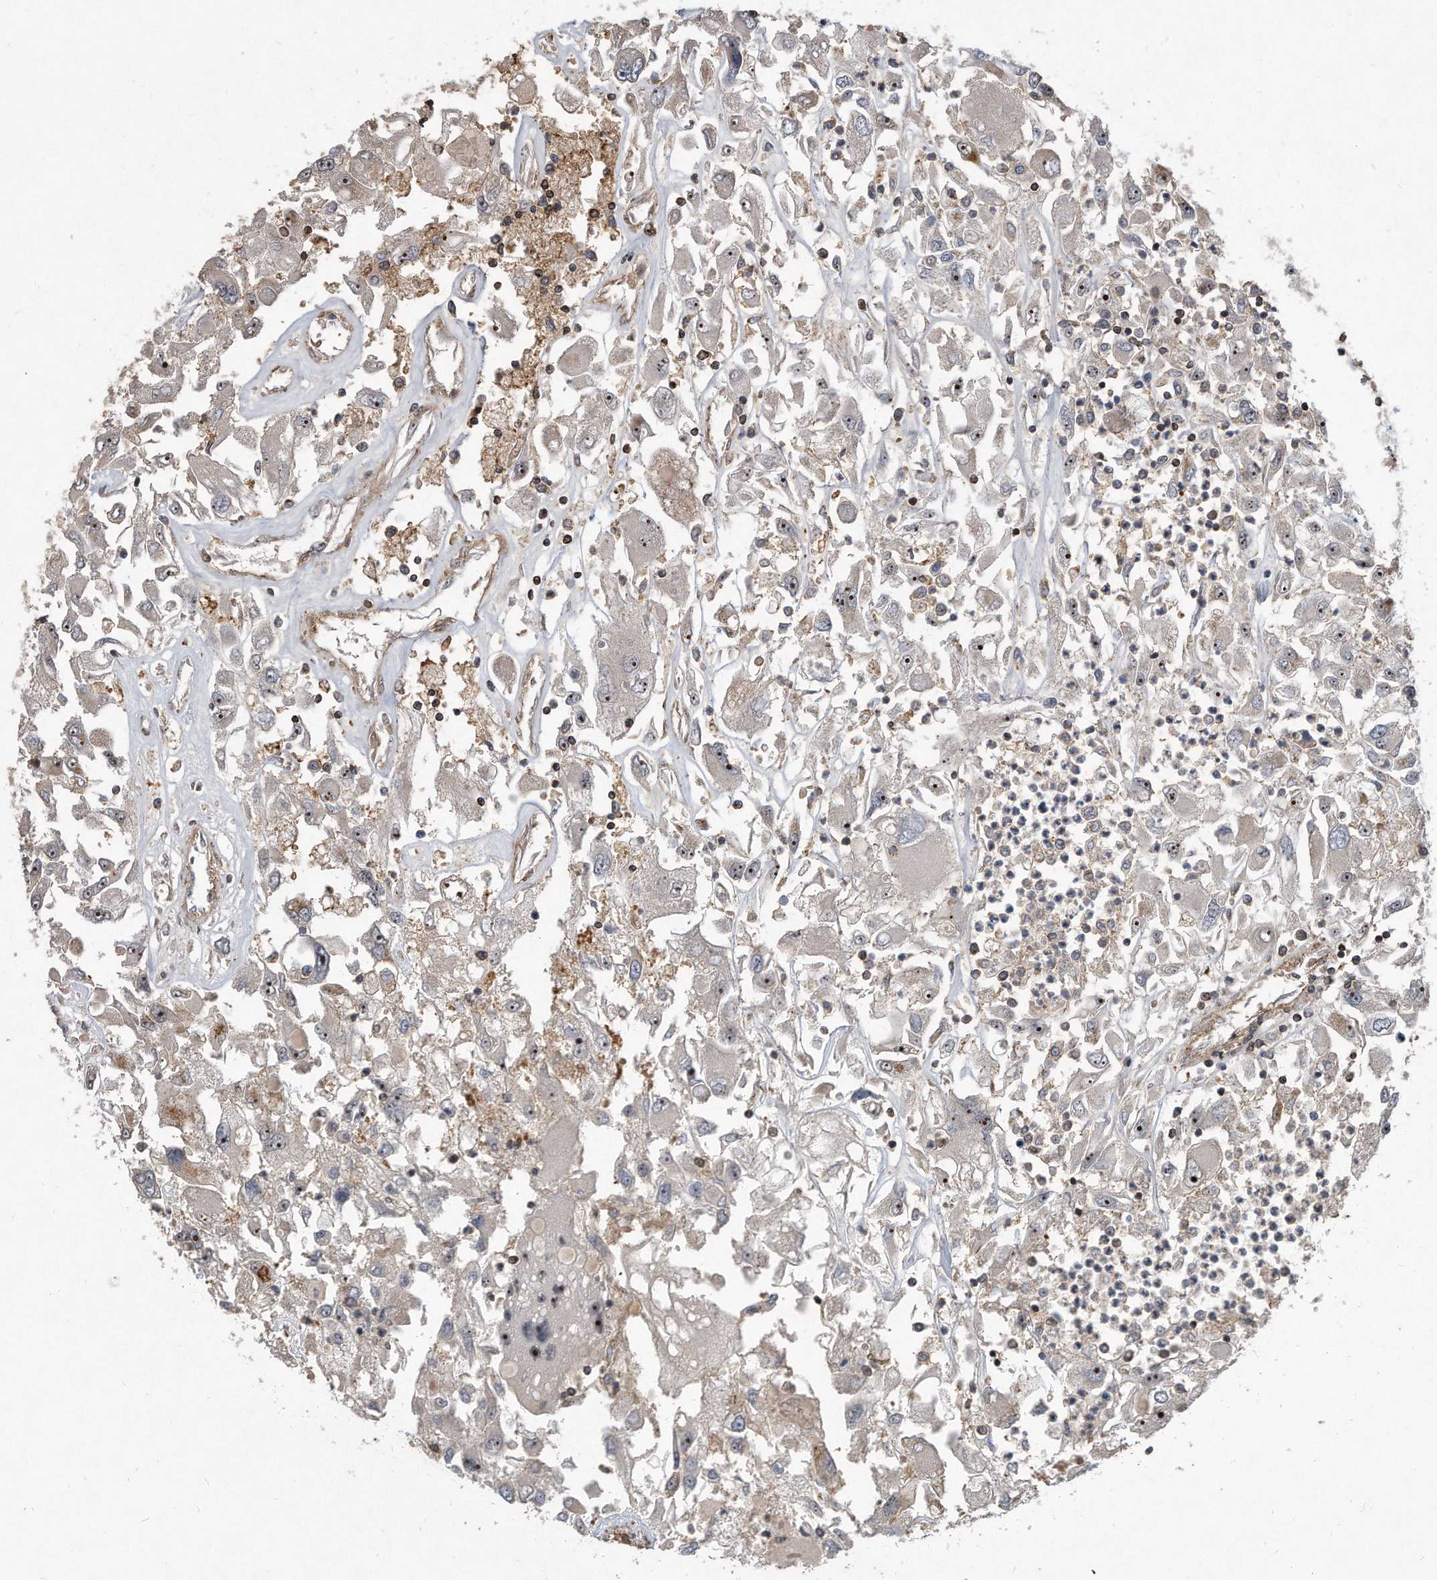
{"staining": {"intensity": "moderate", "quantity": ">75%", "location": "nuclear"}, "tissue": "renal cancer", "cell_type": "Tumor cells", "image_type": "cancer", "snomed": [{"axis": "morphology", "description": "Adenocarcinoma, NOS"}, {"axis": "topography", "description": "Kidney"}], "caption": "Brown immunohistochemical staining in adenocarcinoma (renal) shows moderate nuclear staining in approximately >75% of tumor cells.", "gene": "PGBD2", "patient": {"sex": "female", "age": 52}}